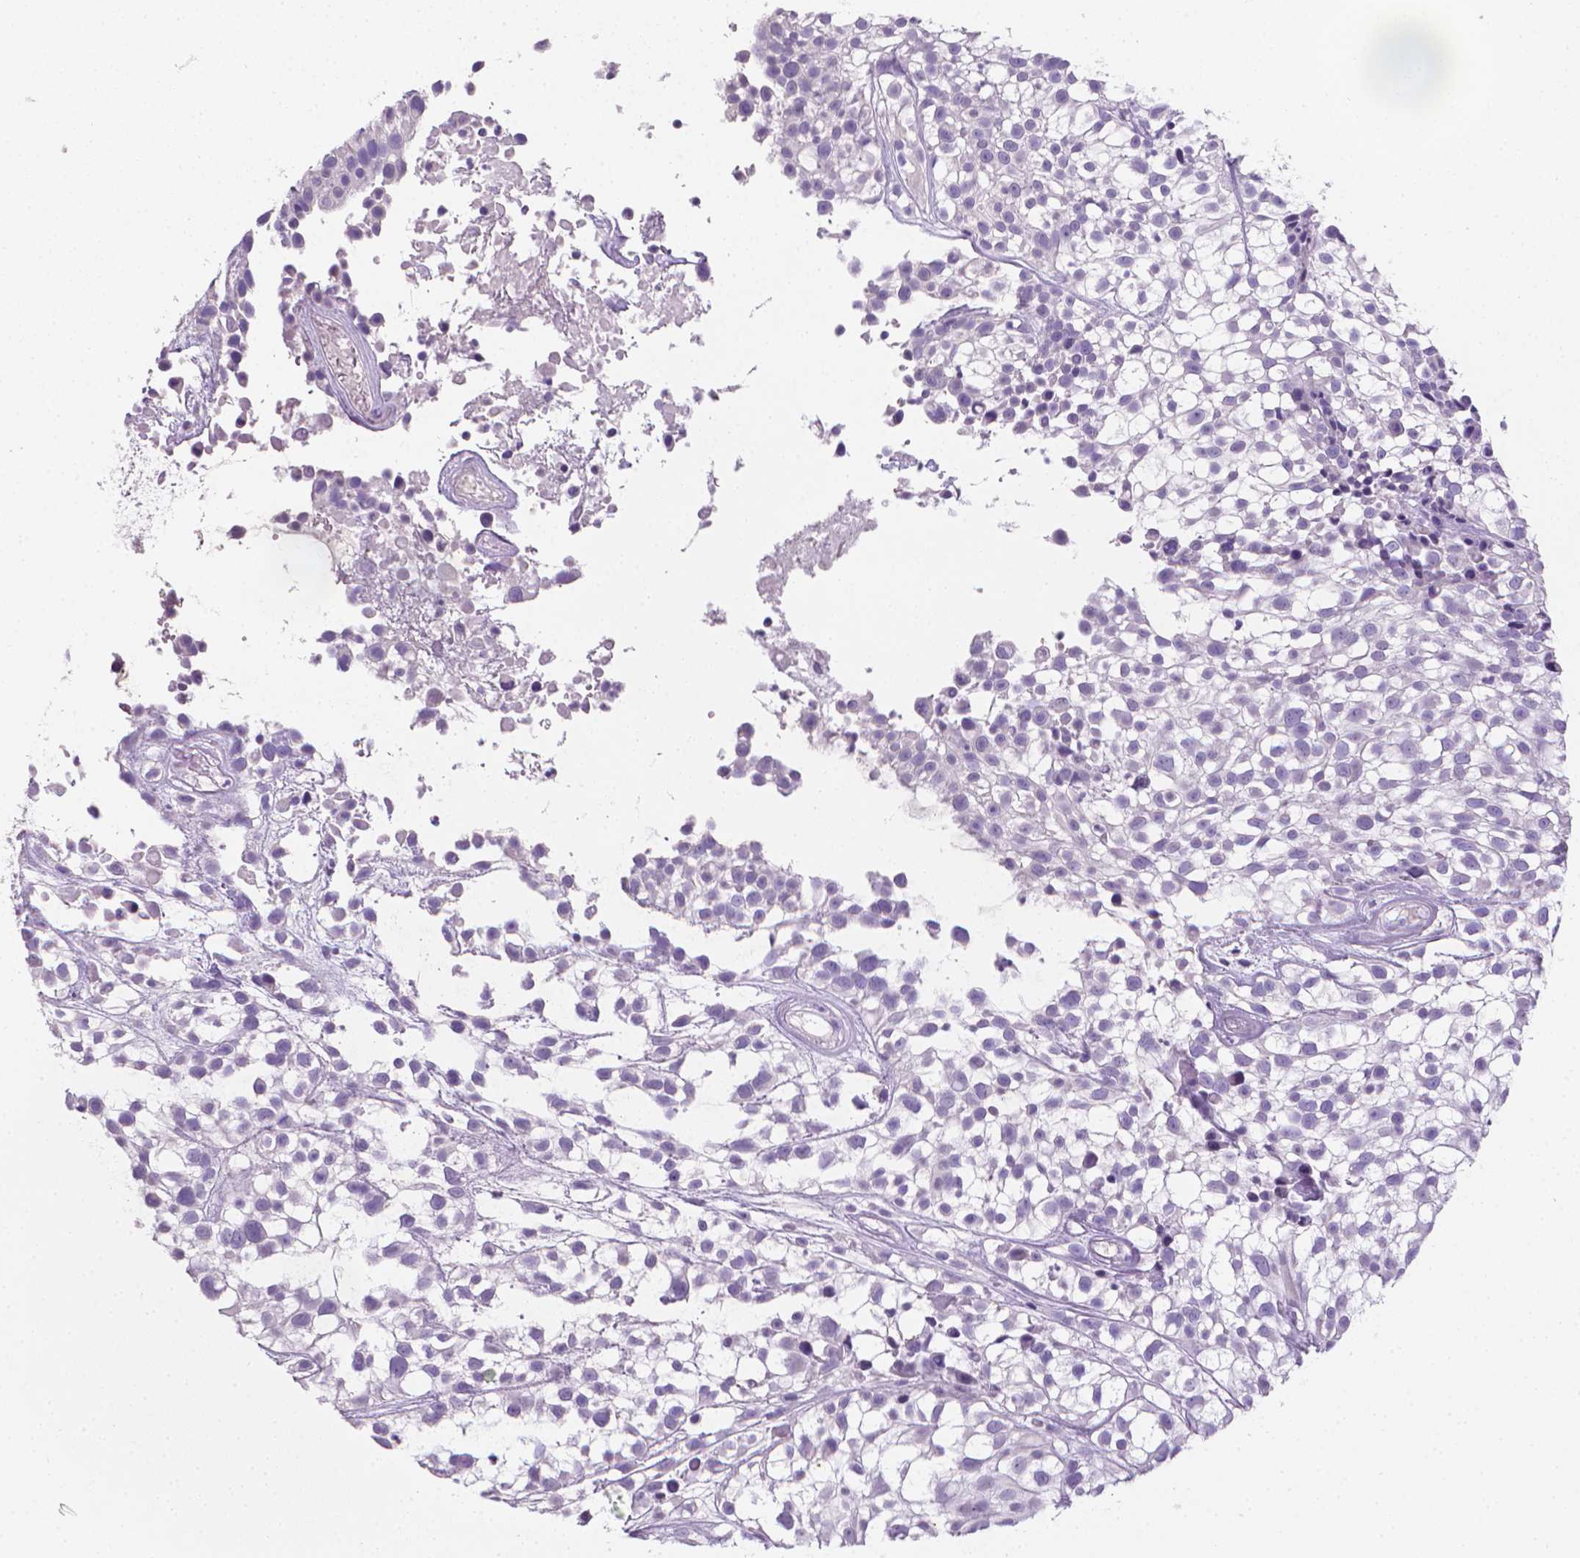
{"staining": {"intensity": "negative", "quantity": "none", "location": "none"}, "tissue": "urothelial cancer", "cell_type": "Tumor cells", "image_type": "cancer", "snomed": [{"axis": "morphology", "description": "Urothelial carcinoma, High grade"}, {"axis": "topography", "description": "Urinary bladder"}], "caption": "Tumor cells are negative for protein expression in human urothelial cancer.", "gene": "XPNPEP2", "patient": {"sex": "male", "age": 56}}